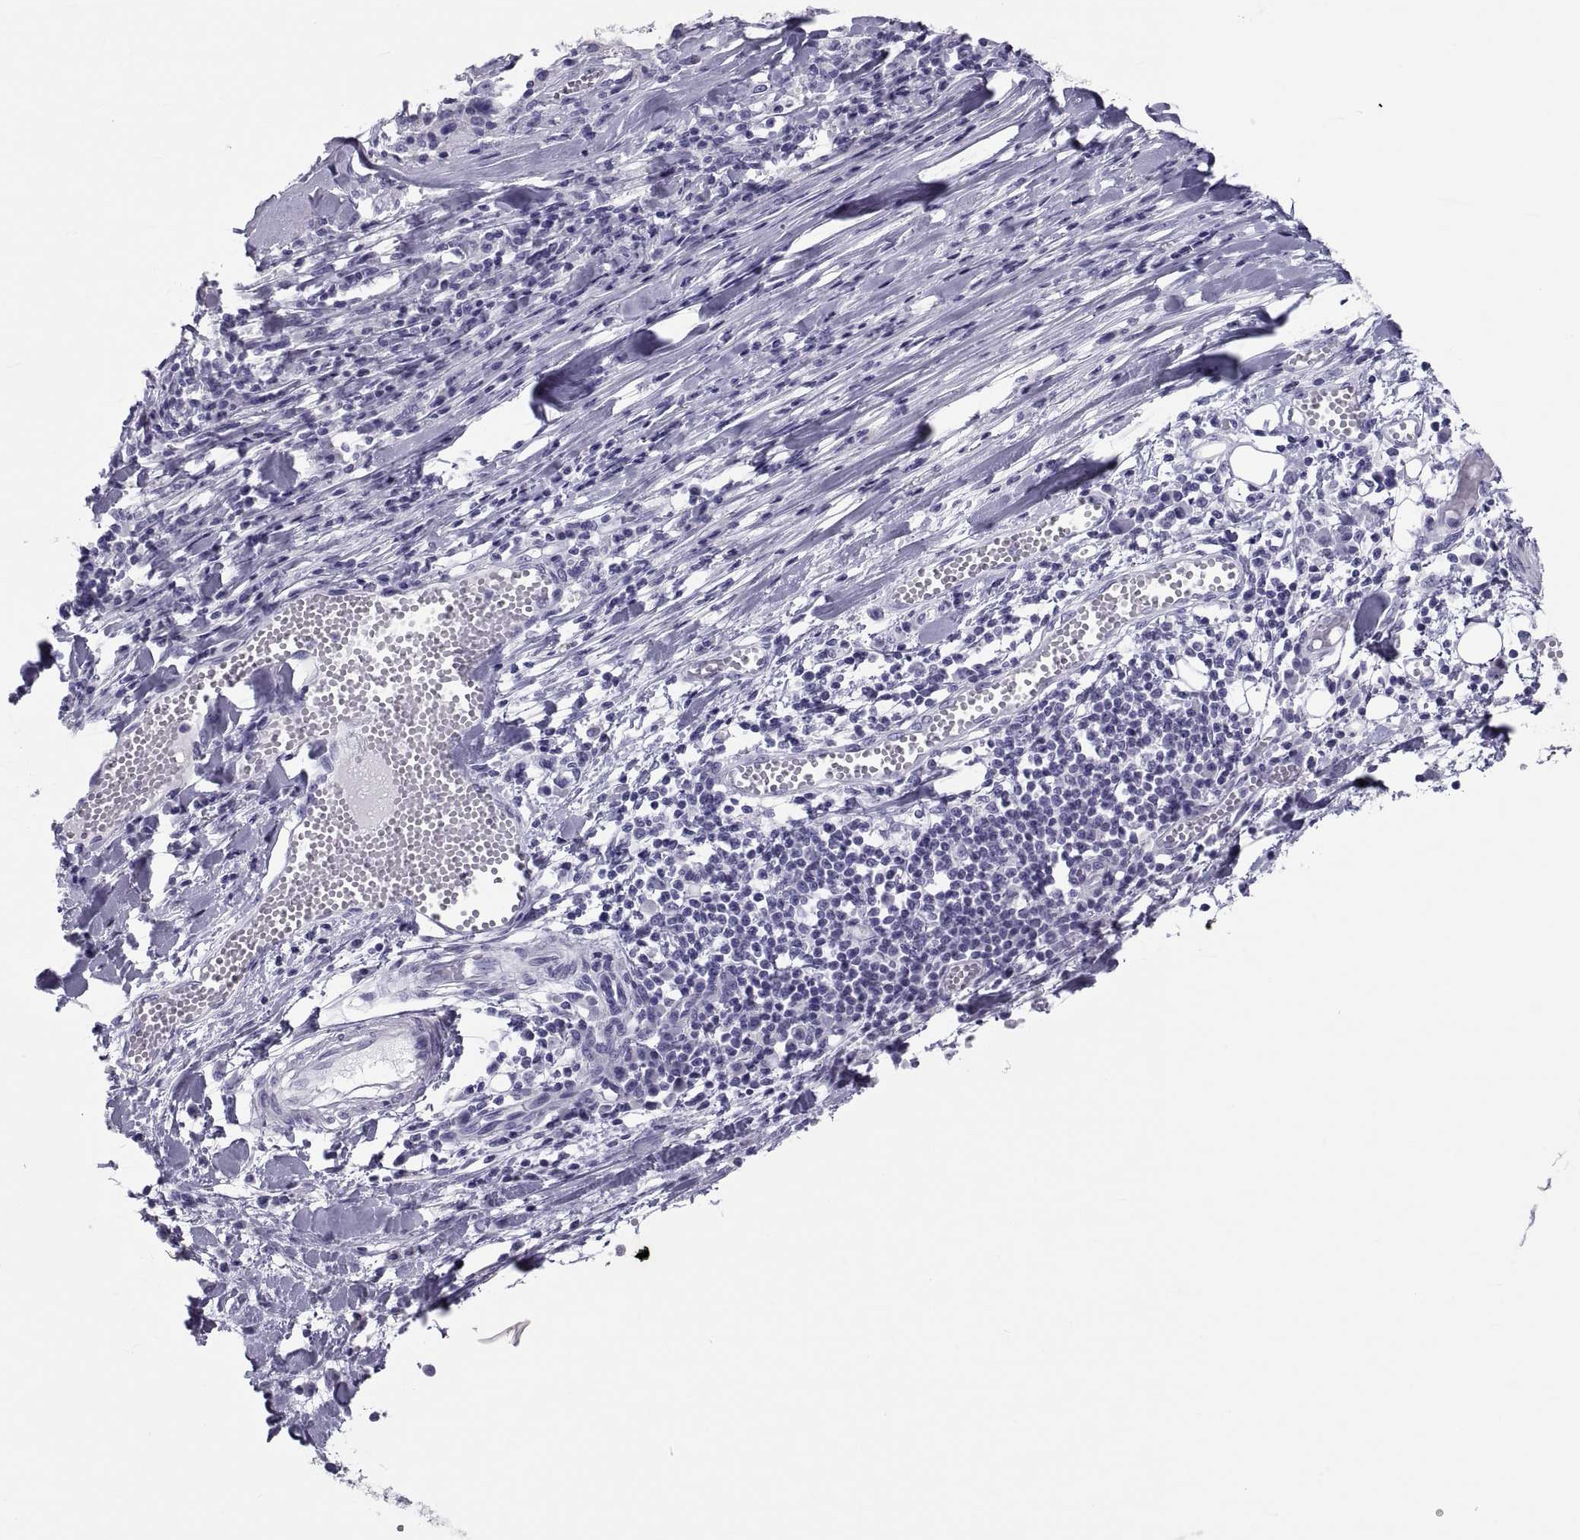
{"staining": {"intensity": "negative", "quantity": "none", "location": "none"}, "tissue": "melanoma", "cell_type": "Tumor cells", "image_type": "cancer", "snomed": [{"axis": "morphology", "description": "Malignant melanoma, Metastatic site"}, {"axis": "topography", "description": "Lymph node"}], "caption": "This is an immunohistochemistry image of human melanoma. There is no expression in tumor cells.", "gene": "DEFB129", "patient": {"sex": "male", "age": 50}}